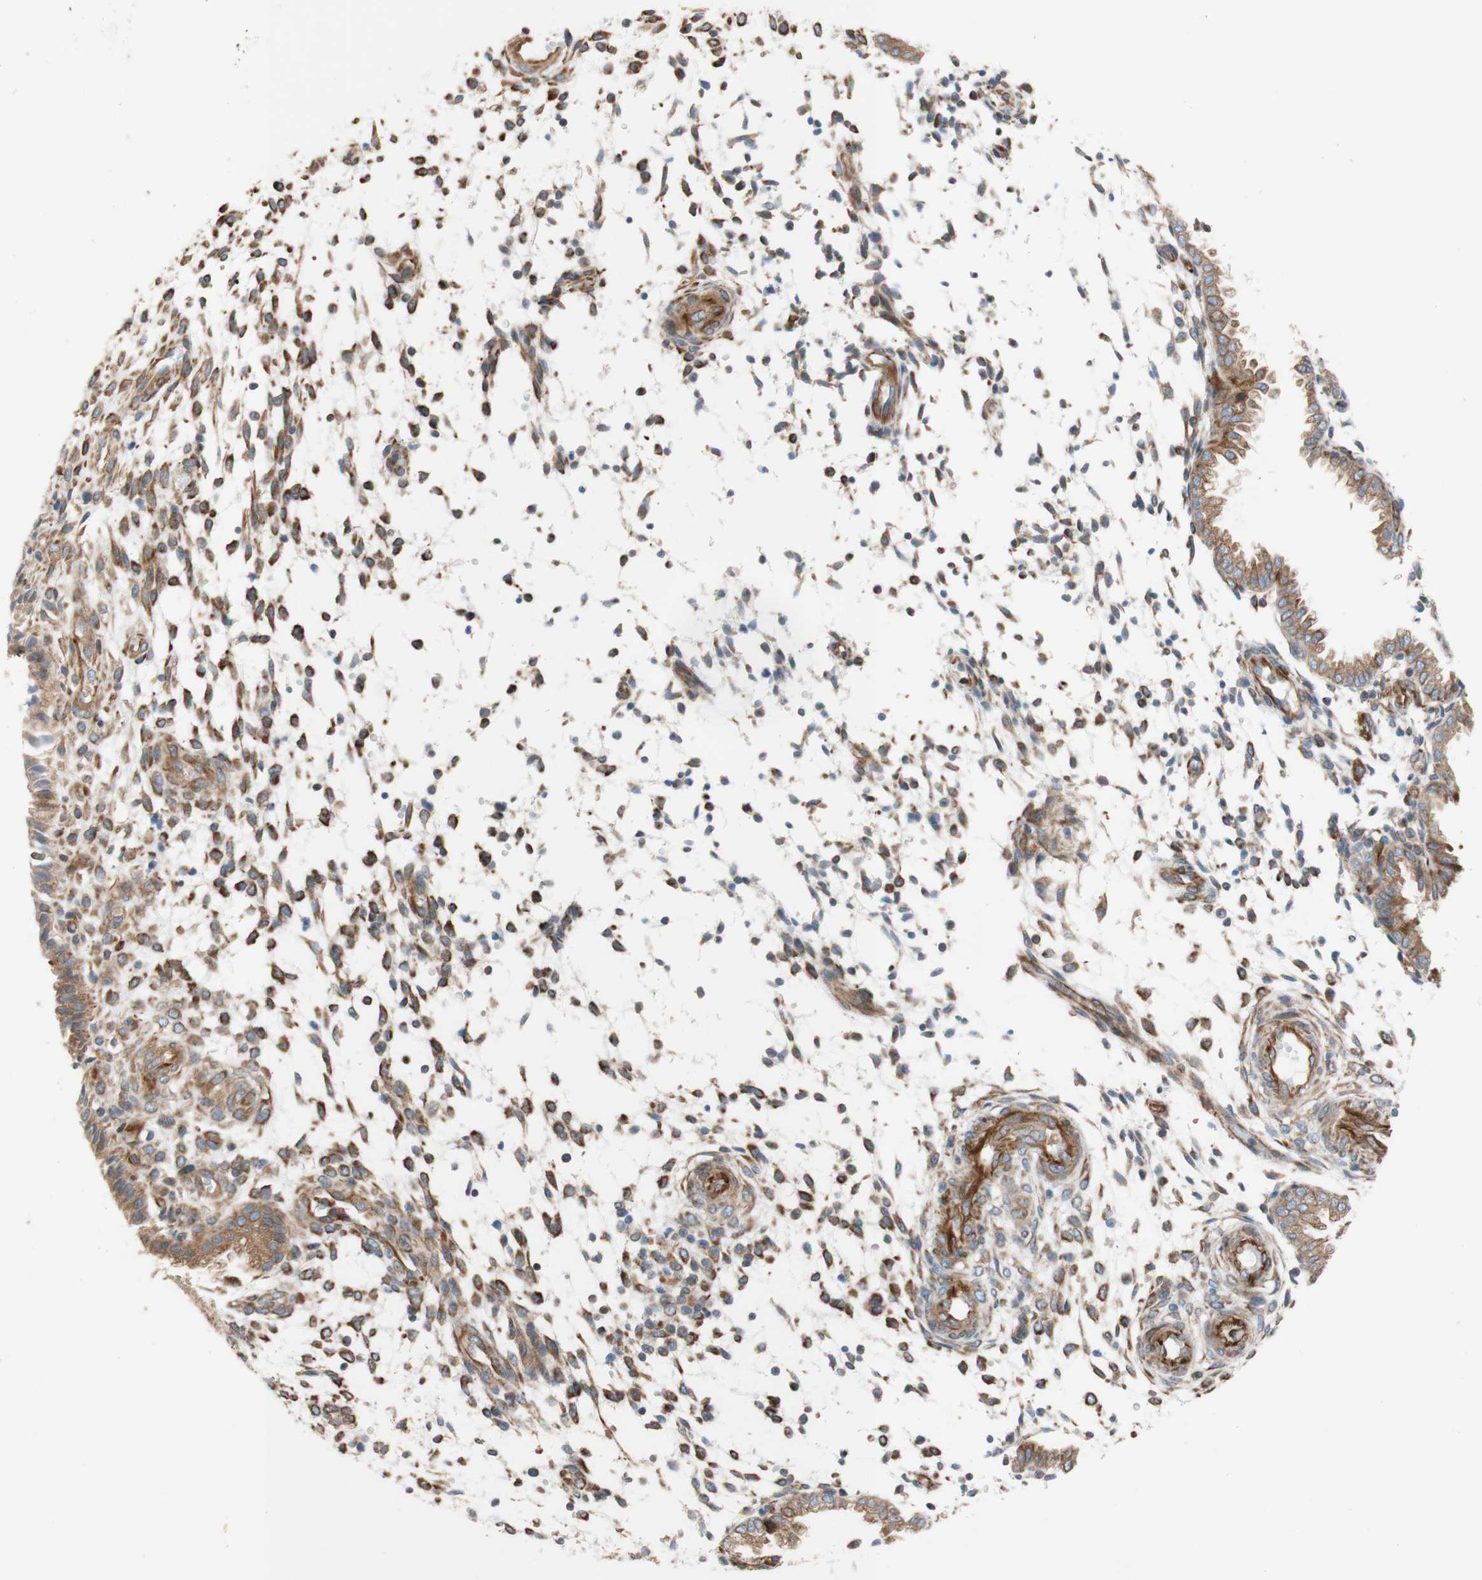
{"staining": {"intensity": "moderate", "quantity": ">75%", "location": "cytoplasmic/membranous"}, "tissue": "endometrium", "cell_type": "Cells in endometrial stroma", "image_type": "normal", "snomed": [{"axis": "morphology", "description": "Normal tissue, NOS"}, {"axis": "topography", "description": "Endometrium"}], "caption": "Immunohistochemistry micrograph of unremarkable endometrium: endometrium stained using immunohistochemistry shows medium levels of moderate protein expression localized specifically in the cytoplasmic/membranous of cells in endometrial stroma, appearing as a cytoplasmic/membranous brown color.", "gene": "C1orf43", "patient": {"sex": "female", "age": 33}}